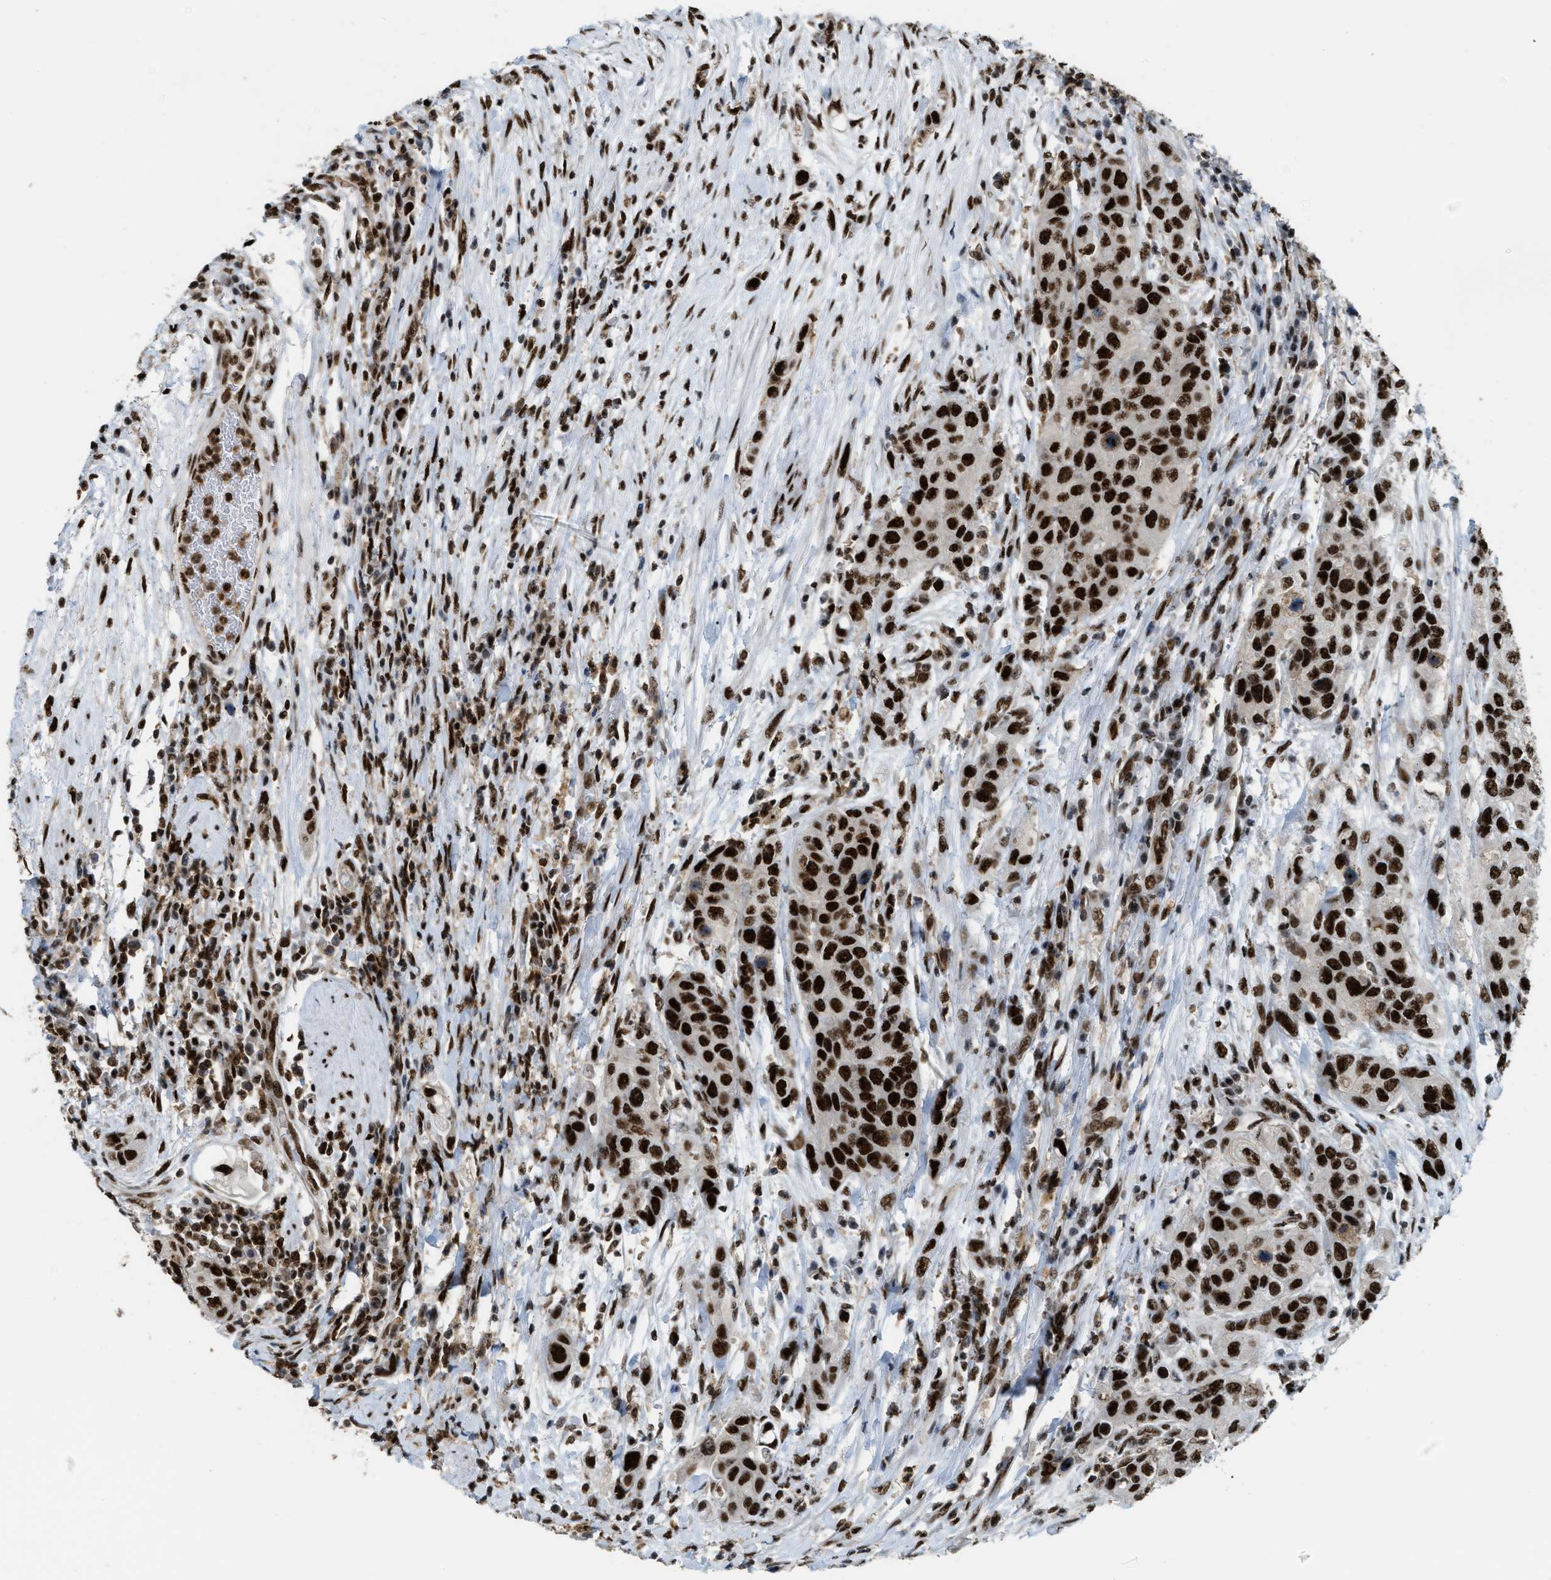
{"staining": {"intensity": "strong", "quantity": ">75%", "location": "nuclear"}, "tissue": "urothelial cancer", "cell_type": "Tumor cells", "image_type": "cancer", "snomed": [{"axis": "morphology", "description": "Urothelial carcinoma, High grade"}, {"axis": "topography", "description": "Urinary bladder"}], "caption": "An image showing strong nuclear expression in approximately >75% of tumor cells in high-grade urothelial carcinoma, as visualized by brown immunohistochemical staining.", "gene": "NUMA1", "patient": {"sex": "female", "age": 56}}